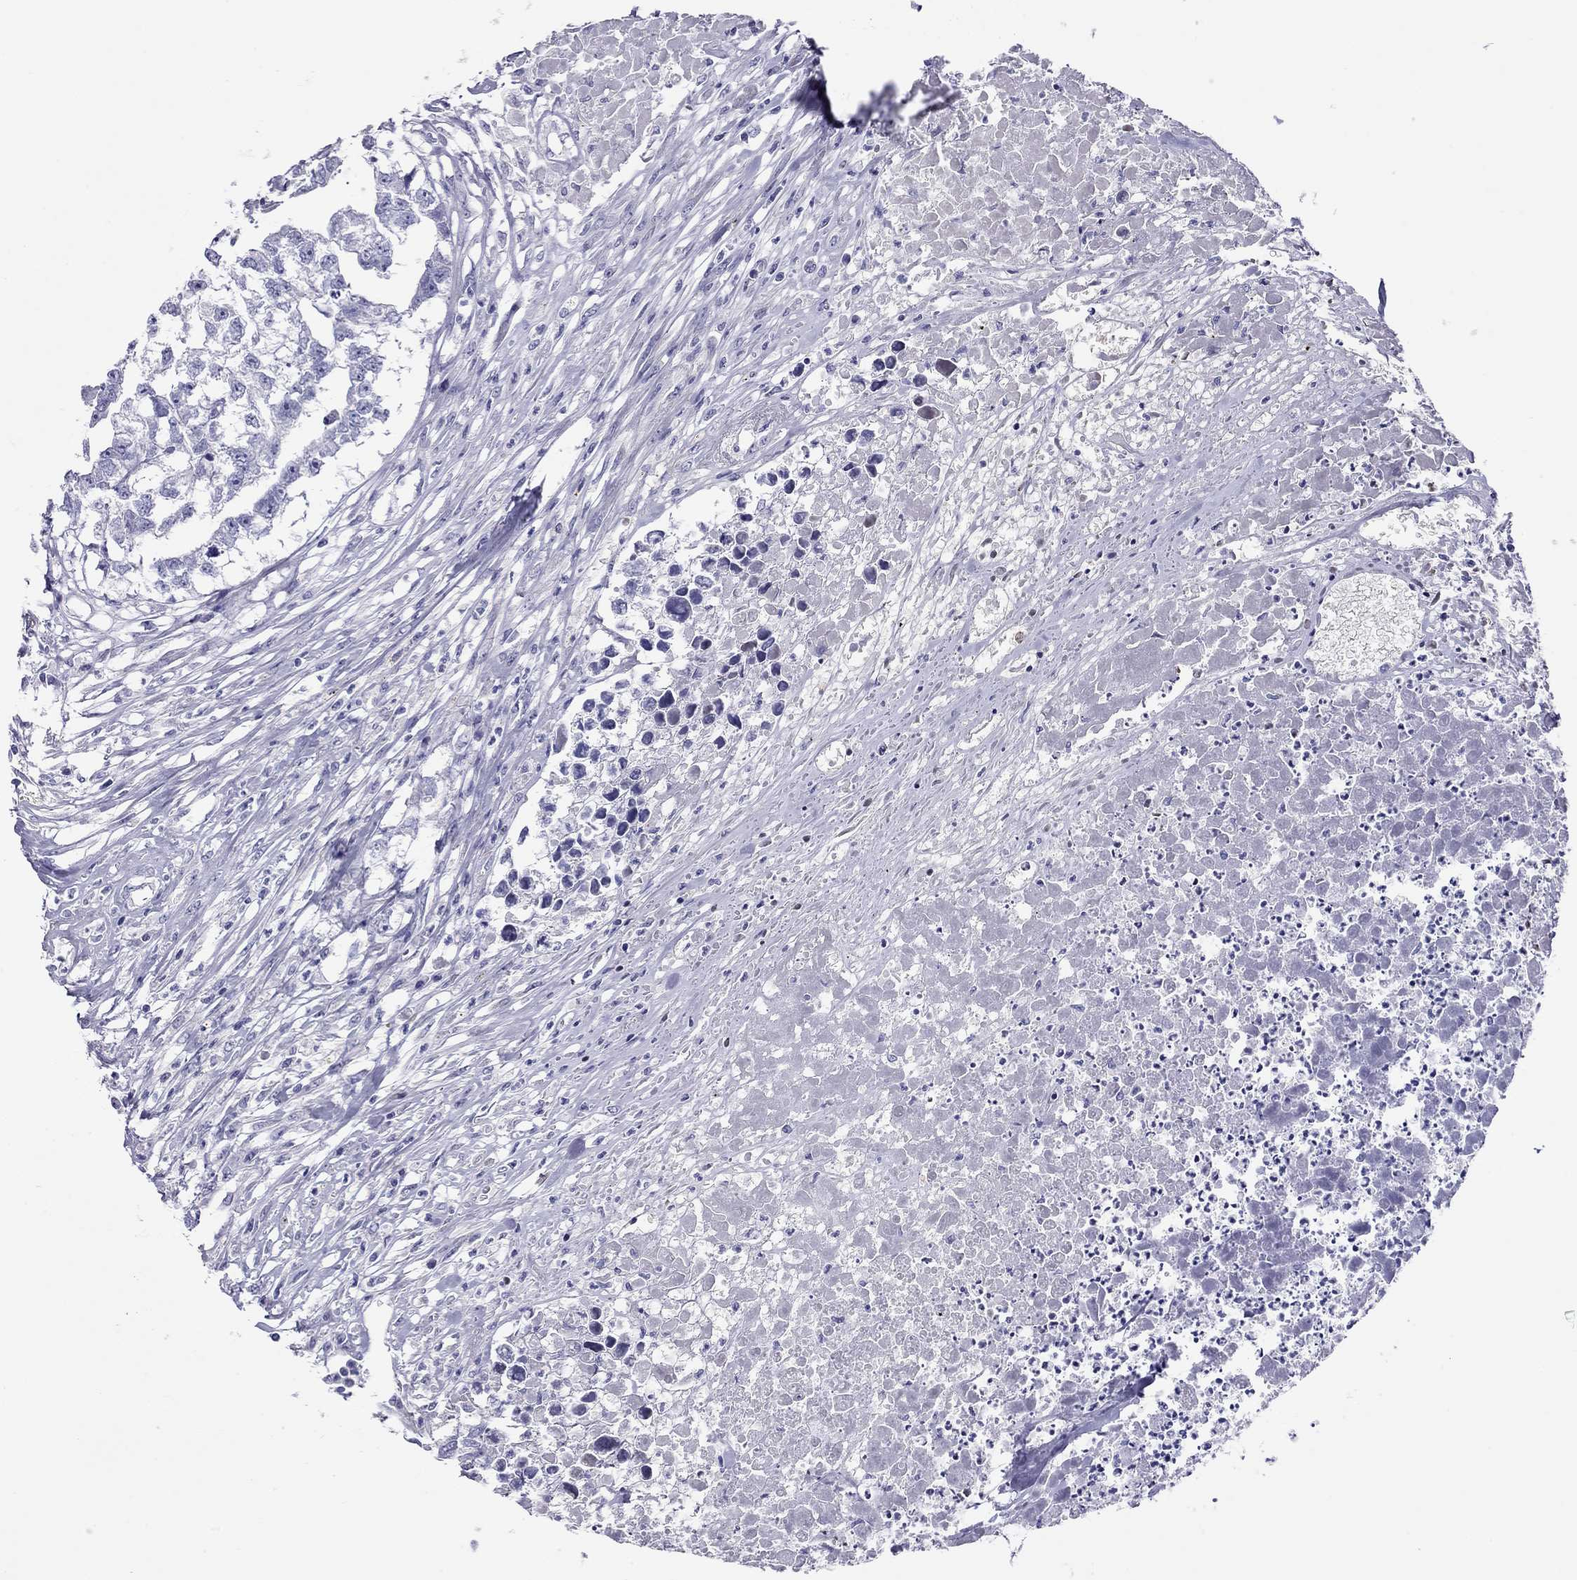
{"staining": {"intensity": "negative", "quantity": "none", "location": "none"}, "tissue": "testis cancer", "cell_type": "Tumor cells", "image_type": "cancer", "snomed": [{"axis": "morphology", "description": "Carcinoma, Embryonal, NOS"}, {"axis": "morphology", "description": "Teratoma, malignant, NOS"}, {"axis": "topography", "description": "Testis"}], "caption": "A high-resolution micrograph shows IHC staining of testis cancer, which reveals no significant staining in tumor cells.", "gene": "PTPRN", "patient": {"sex": "male", "age": 44}}